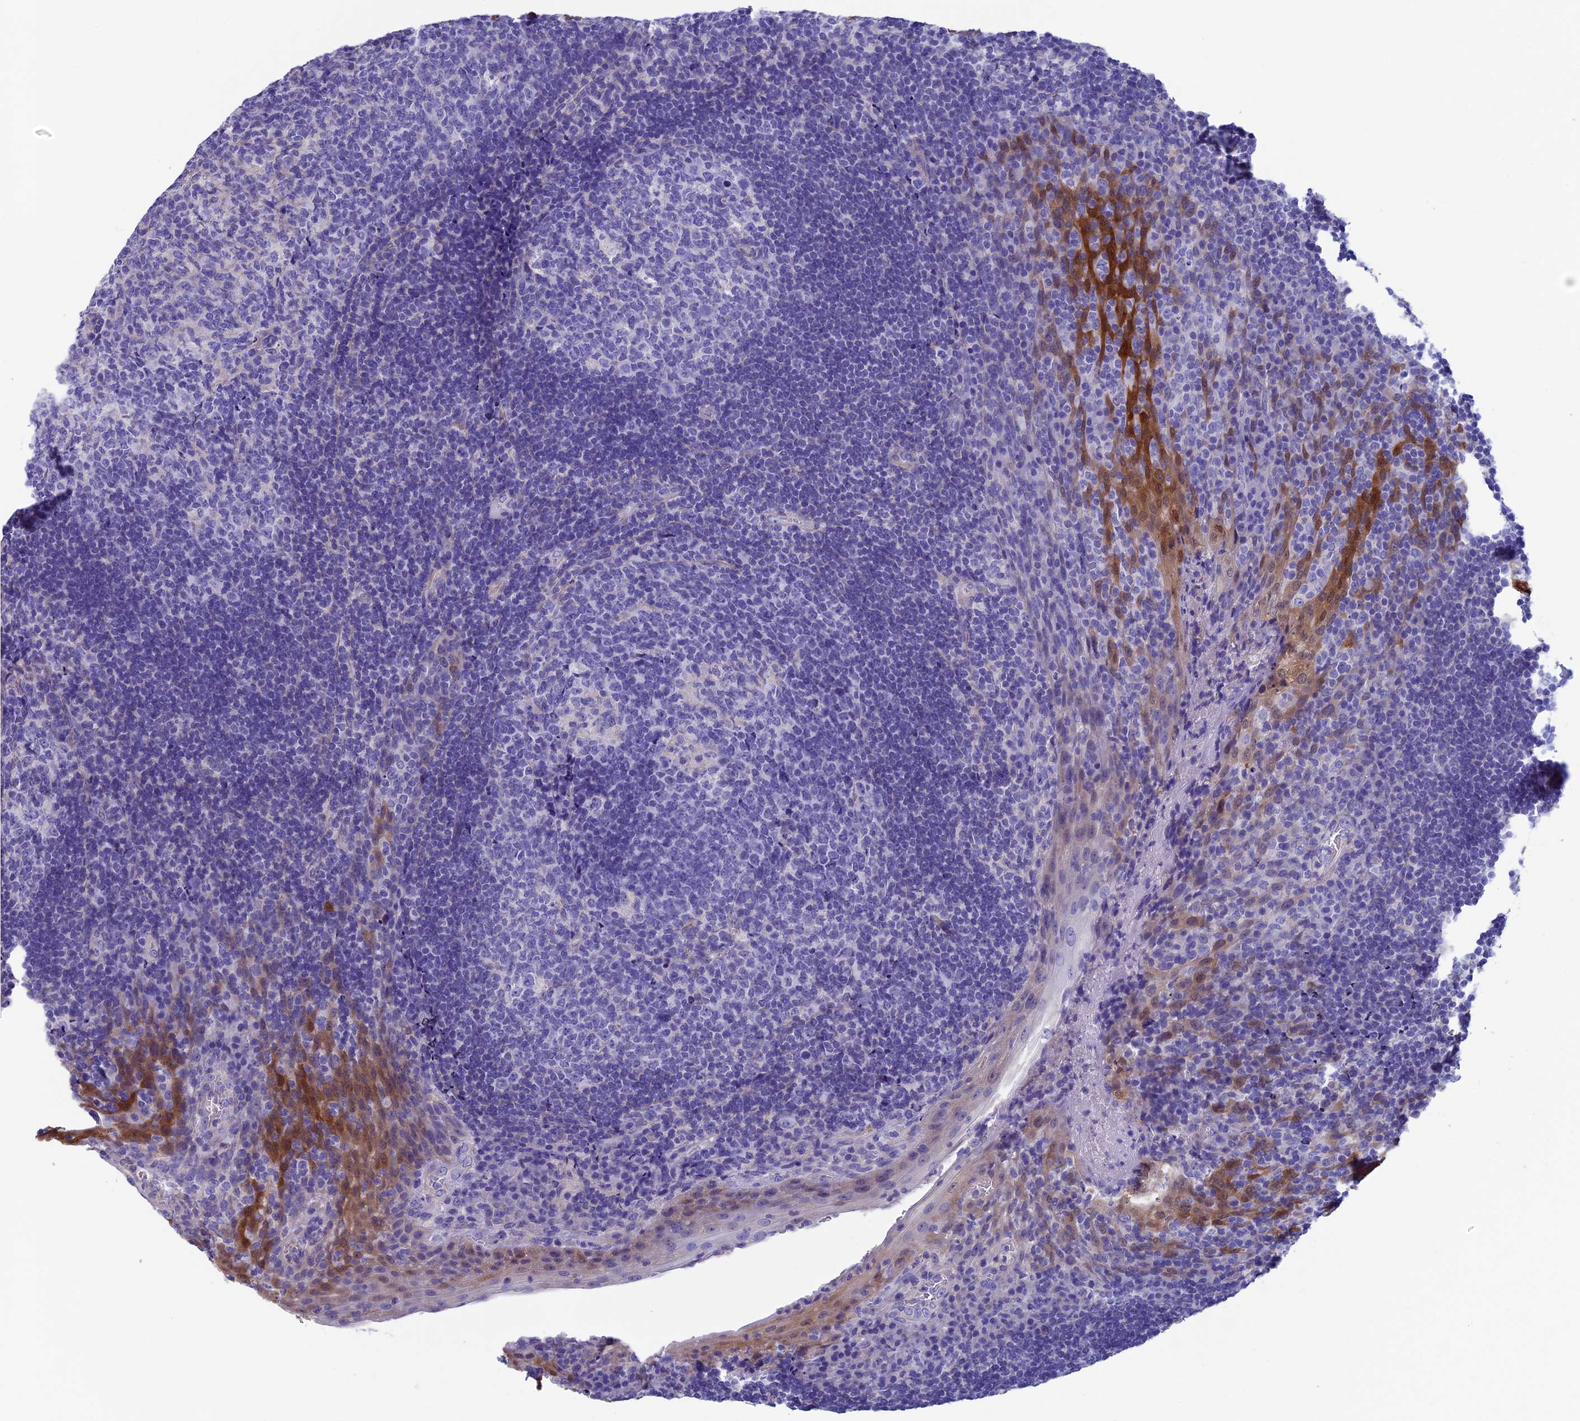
{"staining": {"intensity": "negative", "quantity": "none", "location": "none"}, "tissue": "tonsil", "cell_type": "Germinal center cells", "image_type": "normal", "snomed": [{"axis": "morphology", "description": "Normal tissue, NOS"}, {"axis": "topography", "description": "Tonsil"}], "caption": "Immunohistochemistry of benign human tonsil shows no positivity in germinal center cells.", "gene": "ADH7", "patient": {"sex": "male", "age": 17}}